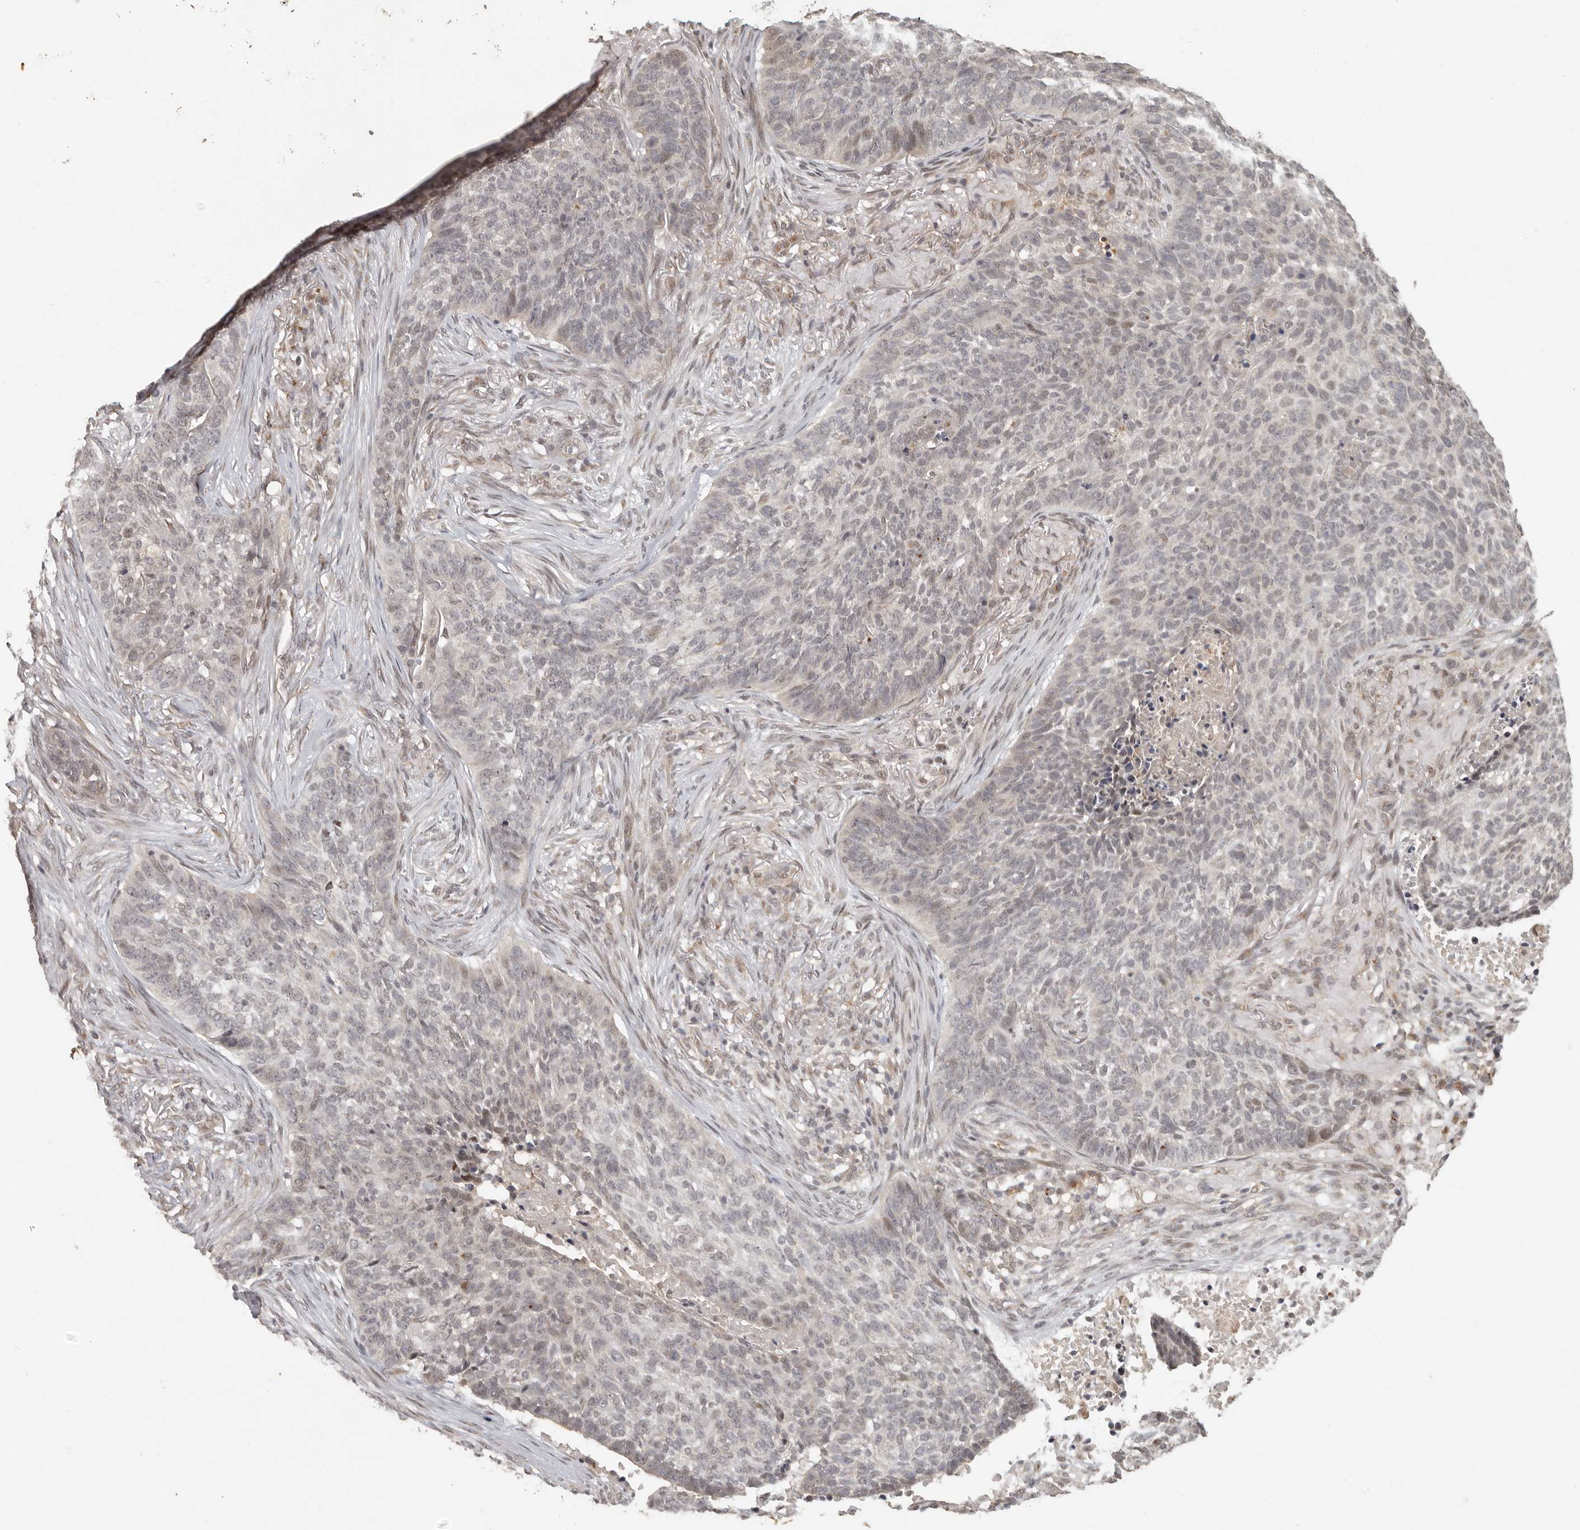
{"staining": {"intensity": "weak", "quantity": "25%-75%", "location": "nuclear"}, "tissue": "skin cancer", "cell_type": "Tumor cells", "image_type": "cancer", "snomed": [{"axis": "morphology", "description": "Basal cell carcinoma"}, {"axis": "topography", "description": "Skin"}], "caption": "Protein staining reveals weak nuclear positivity in approximately 25%-75% of tumor cells in skin cancer (basal cell carcinoma). (DAB = brown stain, brightfield microscopy at high magnification).", "gene": "LRRC75A", "patient": {"sex": "male", "age": 85}}